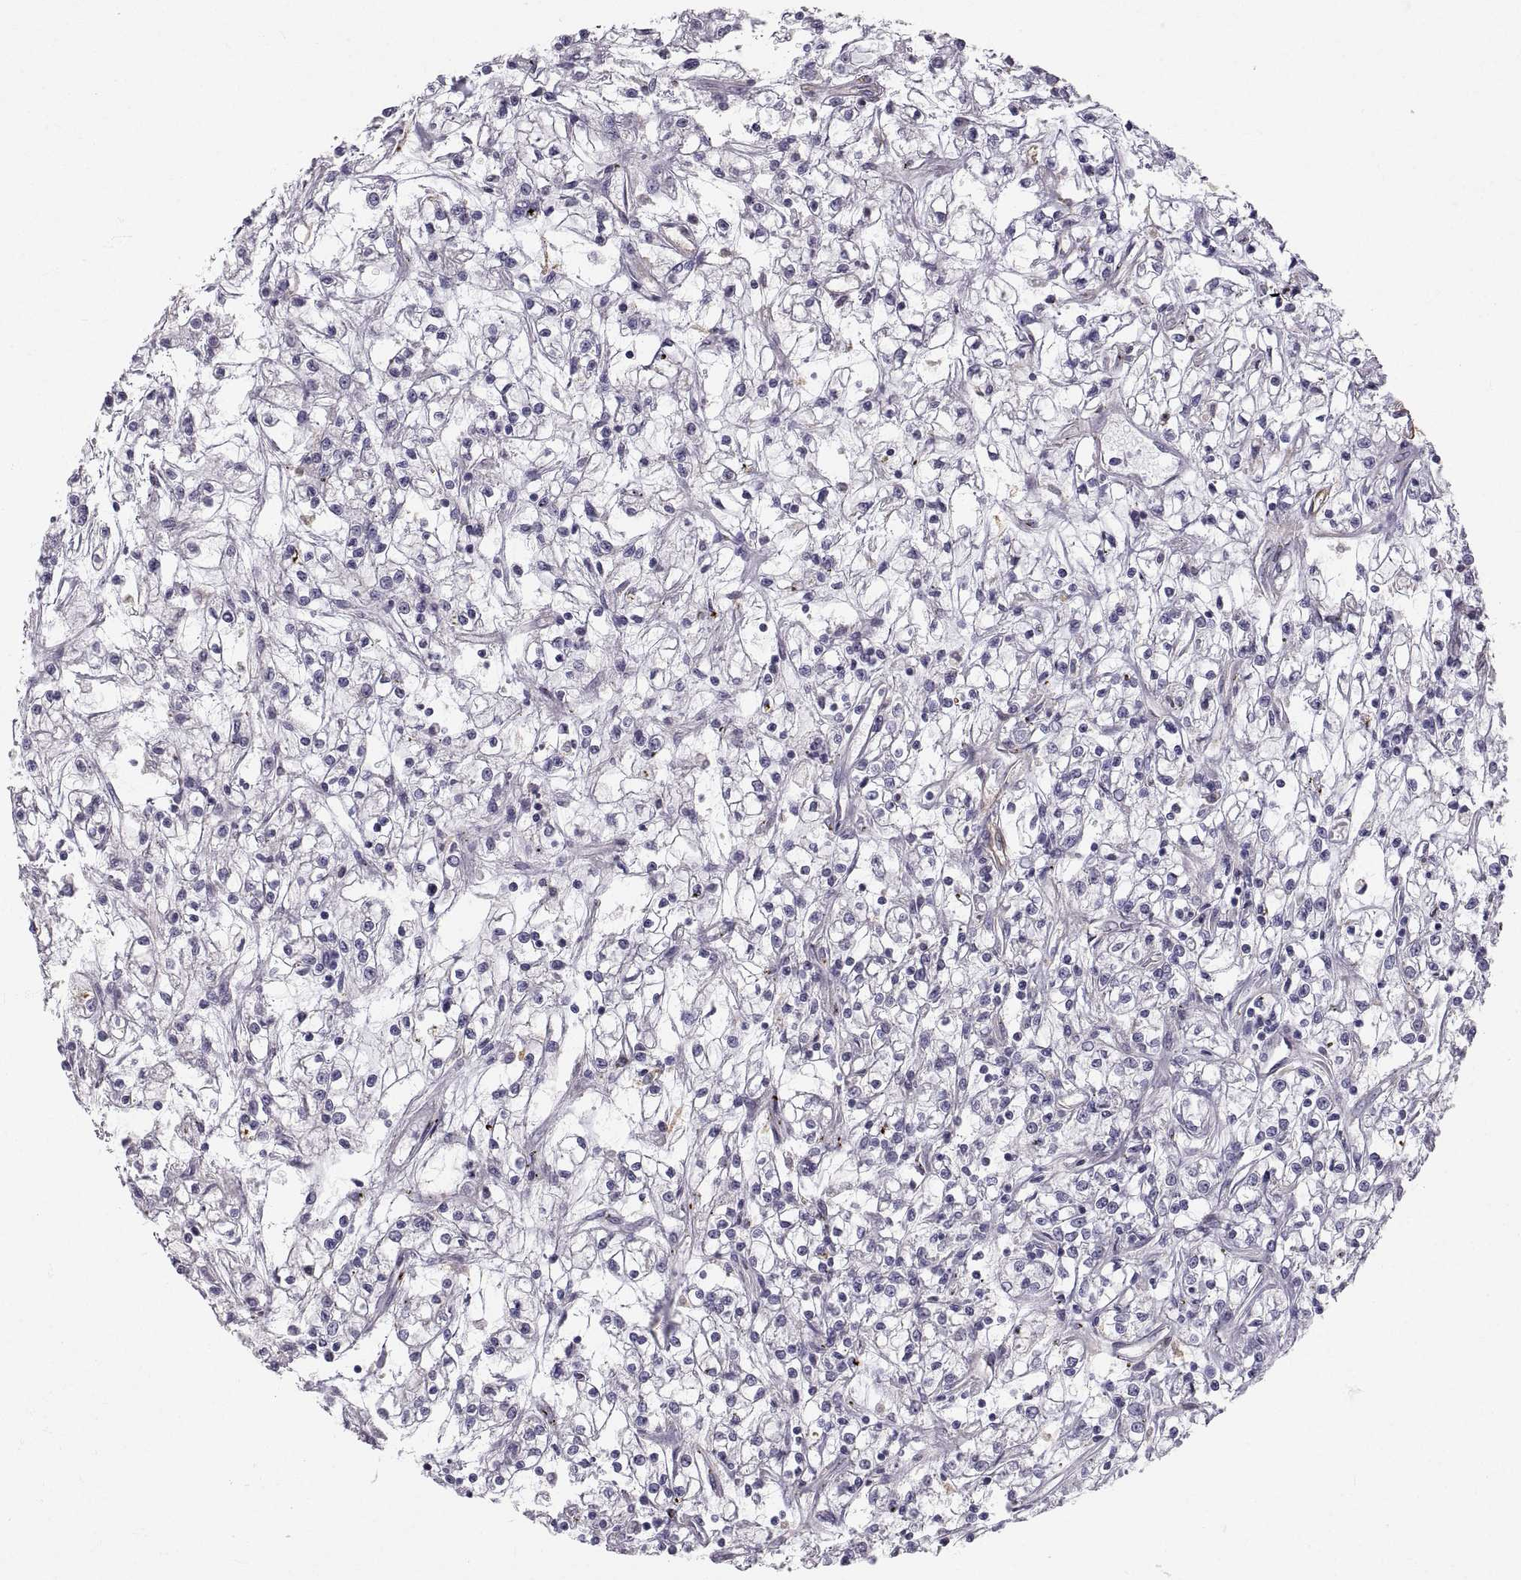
{"staining": {"intensity": "negative", "quantity": "none", "location": "none"}, "tissue": "renal cancer", "cell_type": "Tumor cells", "image_type": "cancer", "snomed": [{"axis": "morphology", "description": "Adenocarcinoma, NOS"}, {"axis": "topography", "description": "Kidney"}], "caption": "Protein analysis of renal cancer (adenocarcinoma) displays no significant staining in tumor cells.", "gene": "PGM5", "patient": {"sex": "female", "age": 59}}